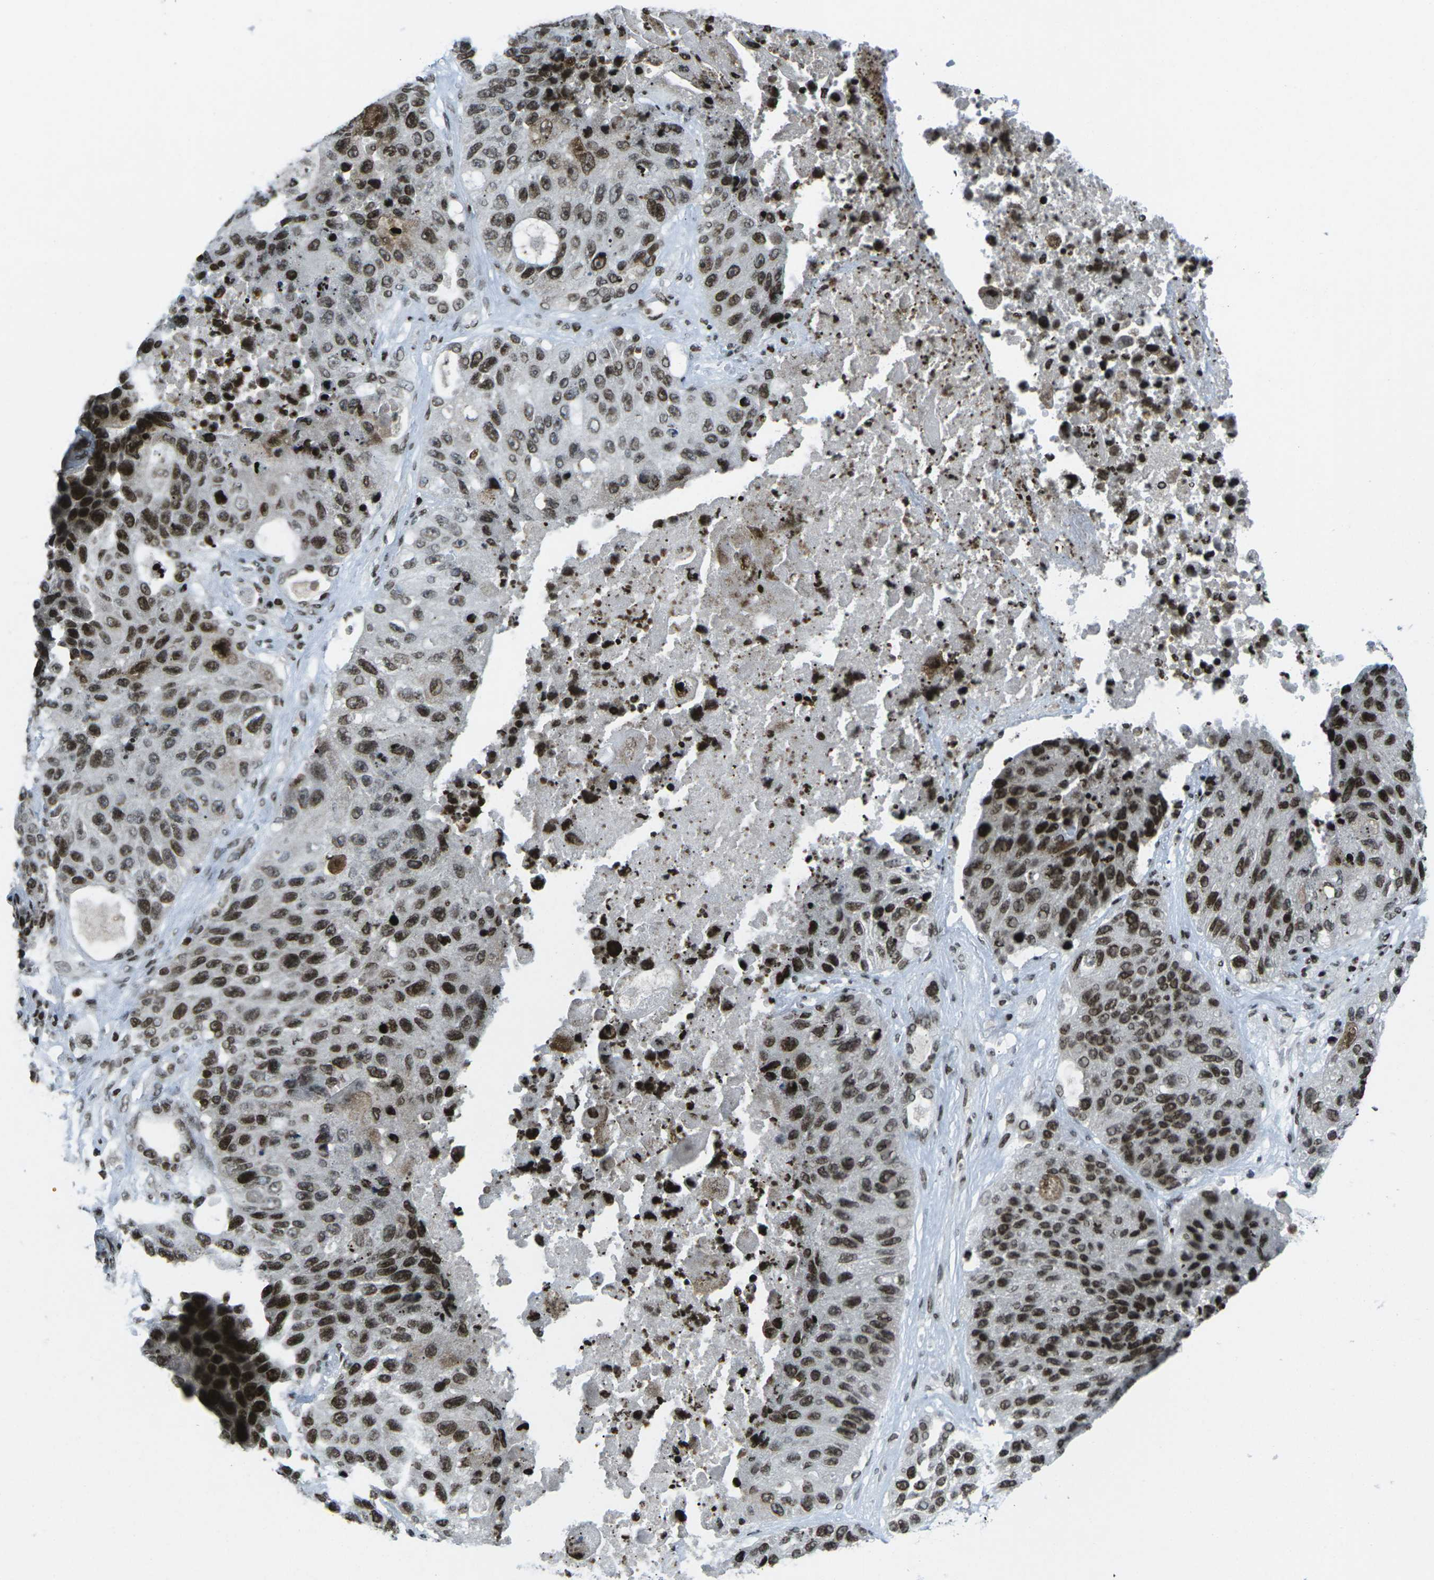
{"staining": {"intensity": "strong", "quantity": ">75%", "location": "nuclear"}, "tissue": "lung cancer", "cell_type": "Tumor cells", "image_type": "cancer", "snomed": [{"axis": "morphology", "description": "Squamous cell carcinoma, NOS"}, {"axis": "topography", "description": "Lung"}], "caption": "Immunohistochemical staining of human lung squamous cell carcinoma displays strong nuclear protein positivity in about >75% of tumor cells.", "gene": "EME1", "patient": {"sex": "male", "age": 61}}